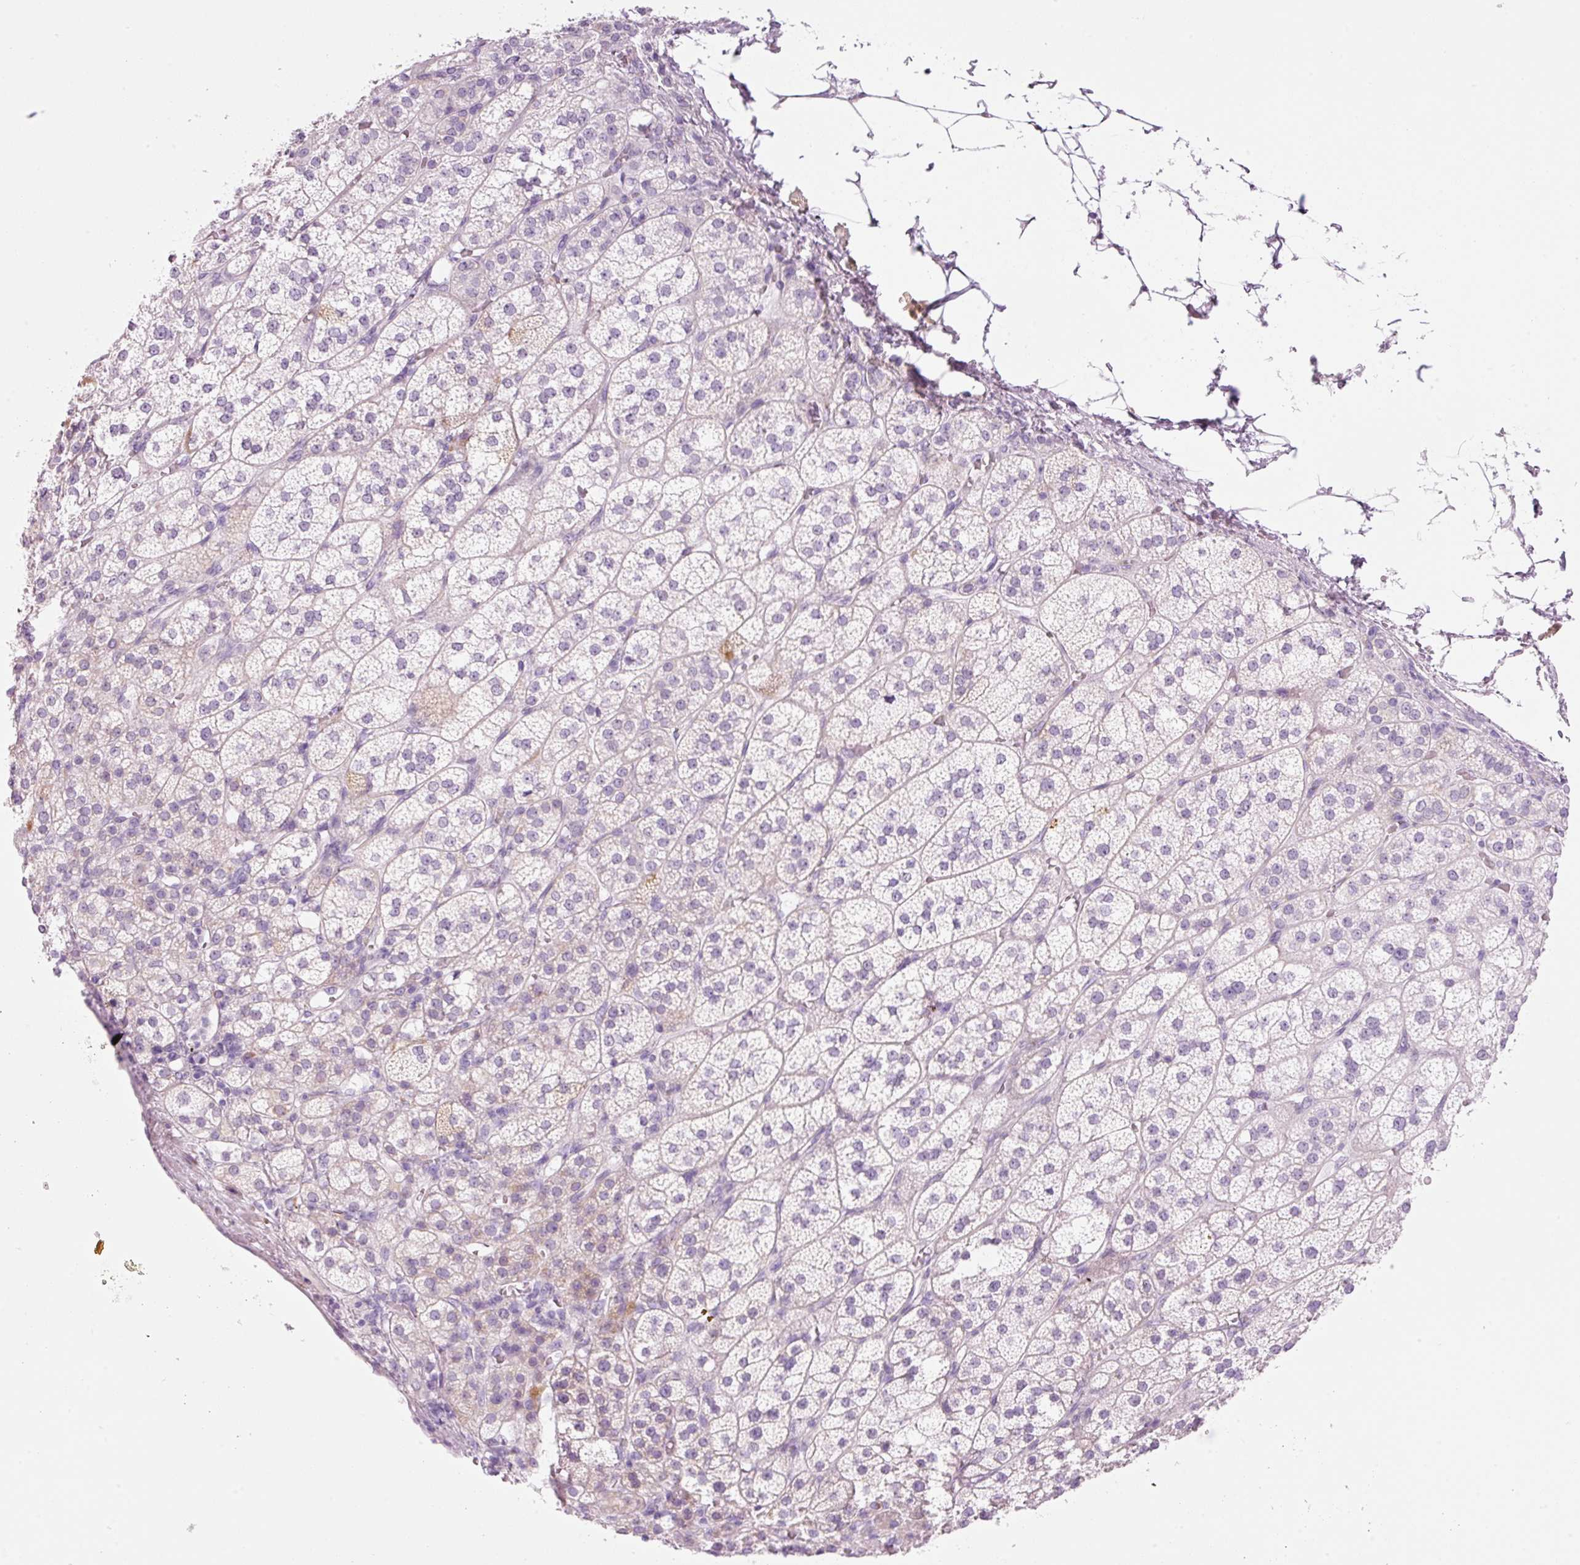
{"staining": {"intensity": "negative", "quantity": "none", "location": "none"}, "tissue": "adrenal gland", "cell_type": "Glandular cells", "image_type": "normal", "snomed": [{"axis": "morphology", "description": "Normal tissue, NOS"}, {"axis": "topography", "description": "Adrenal gland"}], "caption": "Immunohistochemical staining of benign human adrenal gland exhibits no significant staining in glandular cells. Nuclei are stained in blue.", "gene": "CARD16", "patient": {"sex": "female", "age": 60}}